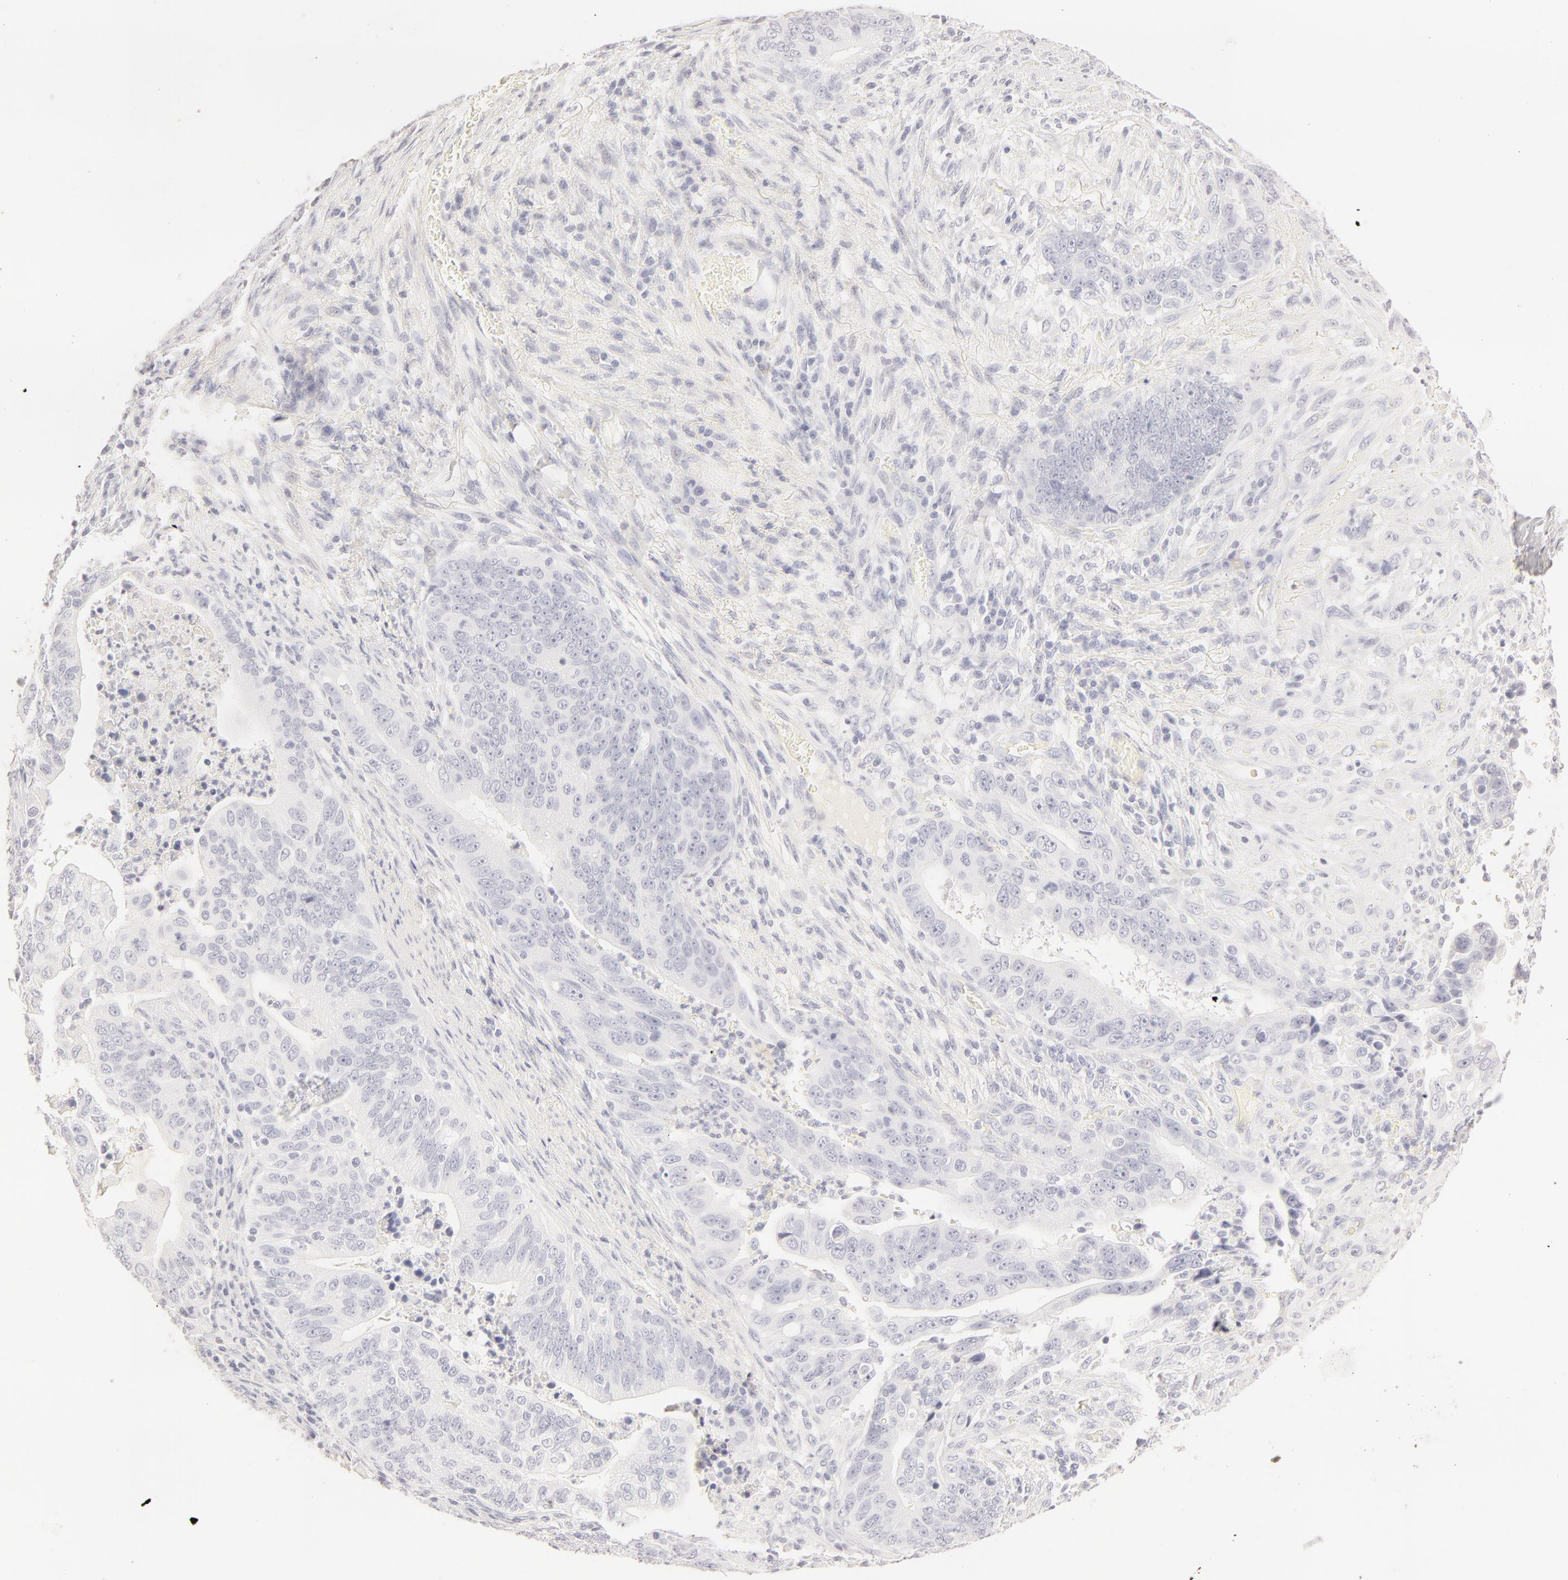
{"staining": {"intensity": "negative", "quantity": "none", "location": "none"}, "tissue": "stomach cancer", "cell_type": "Tumor cells", "image_type": "cancer", "snomed": [{"axis": "morphology", "description": "Adenocarcinoma, NOS"}, {"axis": "topography", "description": "Stomach, upper"}], "caption": "A high-resolution image shows immunohistochemistry (IHC) staining of stomach cancer, which reveals no significant expression in tumor cells. The staining is performed using DAB brown chromogen with nuclei counter-stained in using hematoxylin.", "gene": "LGALS7B", "patient": {"sex": "female", "age": 50}}